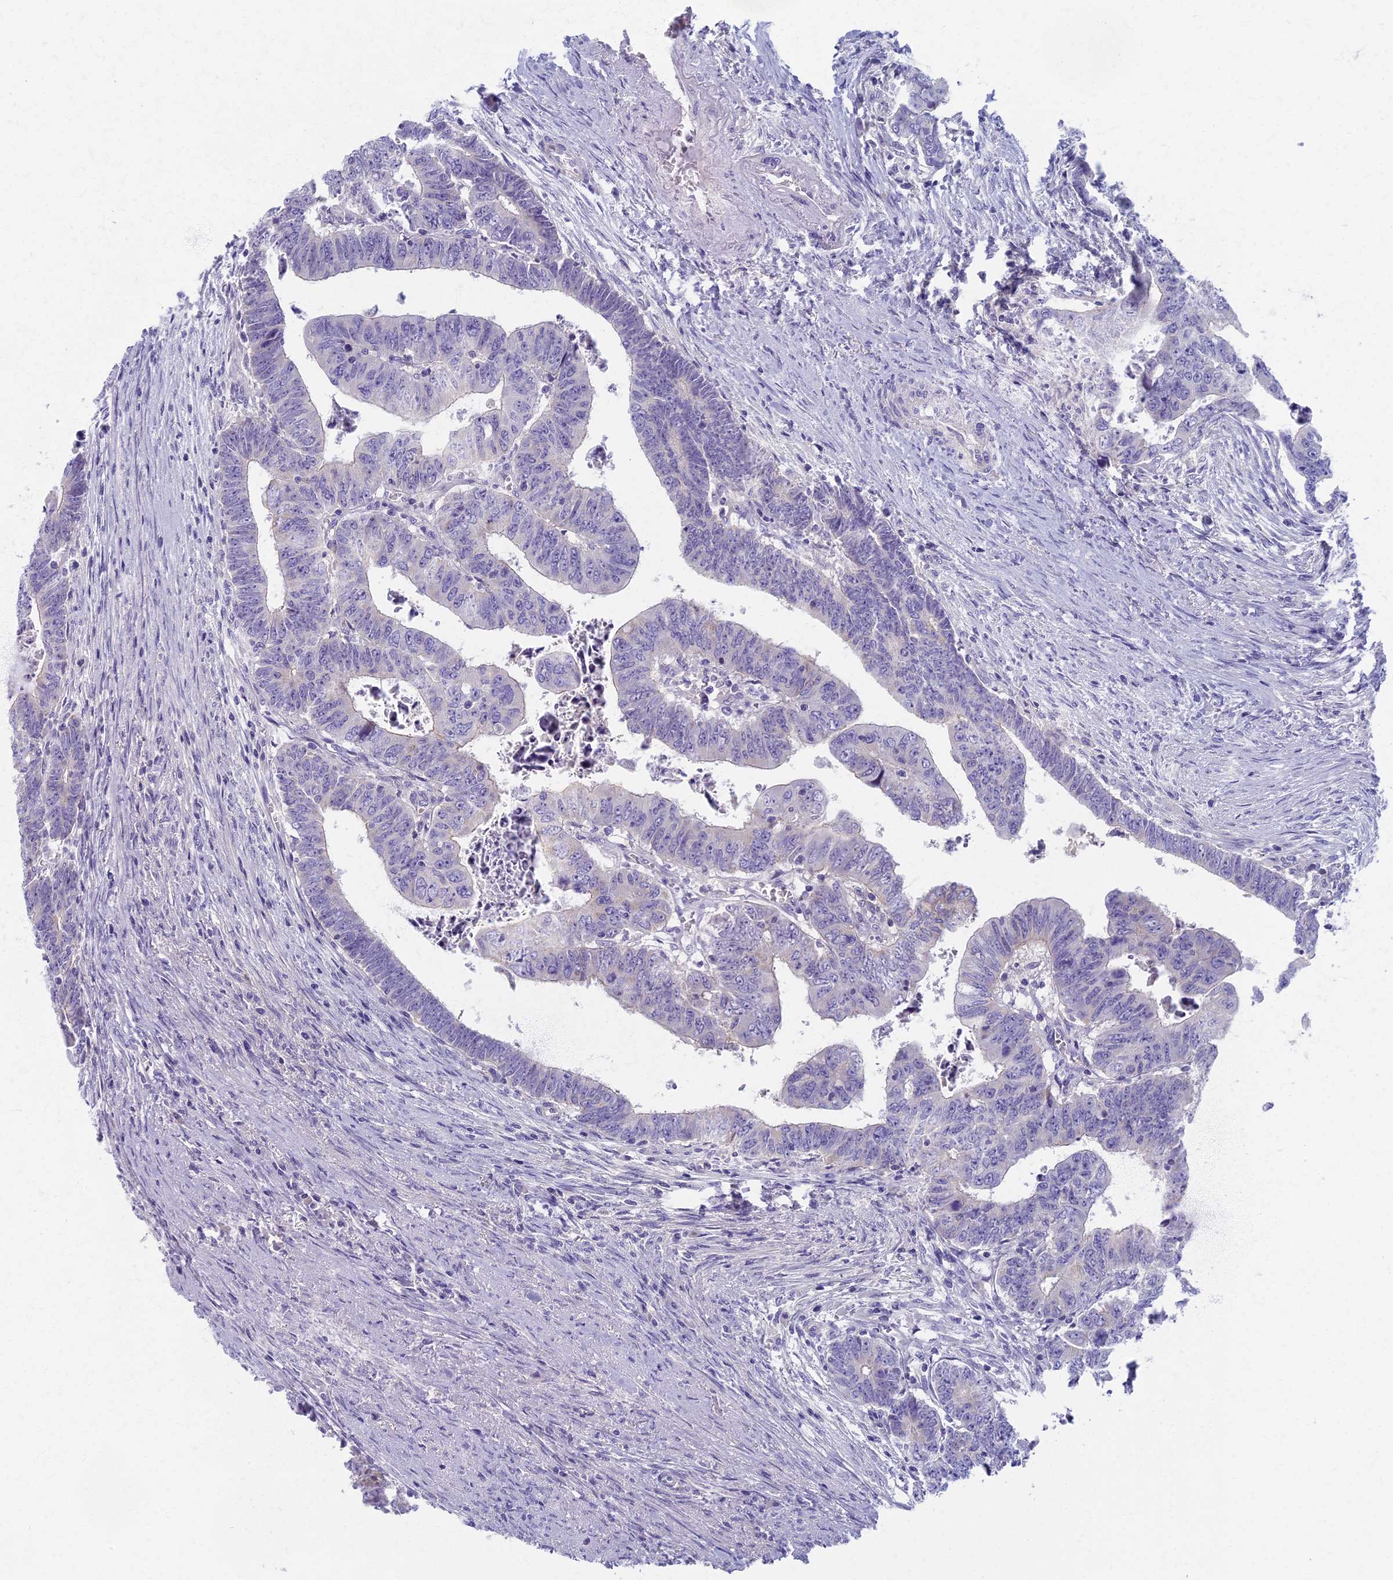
{"staining": {"intensity": "negative", "quantity": "none", "location": "none"}, "tissue": "colorectal cancer", "cell_type": "Tumor cells", "image_type": "cancer", "snomed": [{"axis": "morphology", "description": "Normal tissue, NOS"}, {"axis": "morphology", "description": "Adenocarcinoma, NOS"}, {"axis": "topography", "description": "Rectum"}], "caption": "Immunohistochemistry (IHC) photomicrograph of human adenocarcinoma (colorectal) stained for a protein (brown), which shows no positivity in tumor cells.", "gene": "AP4E1", "patient": {"sex": "female", "age": 65}}